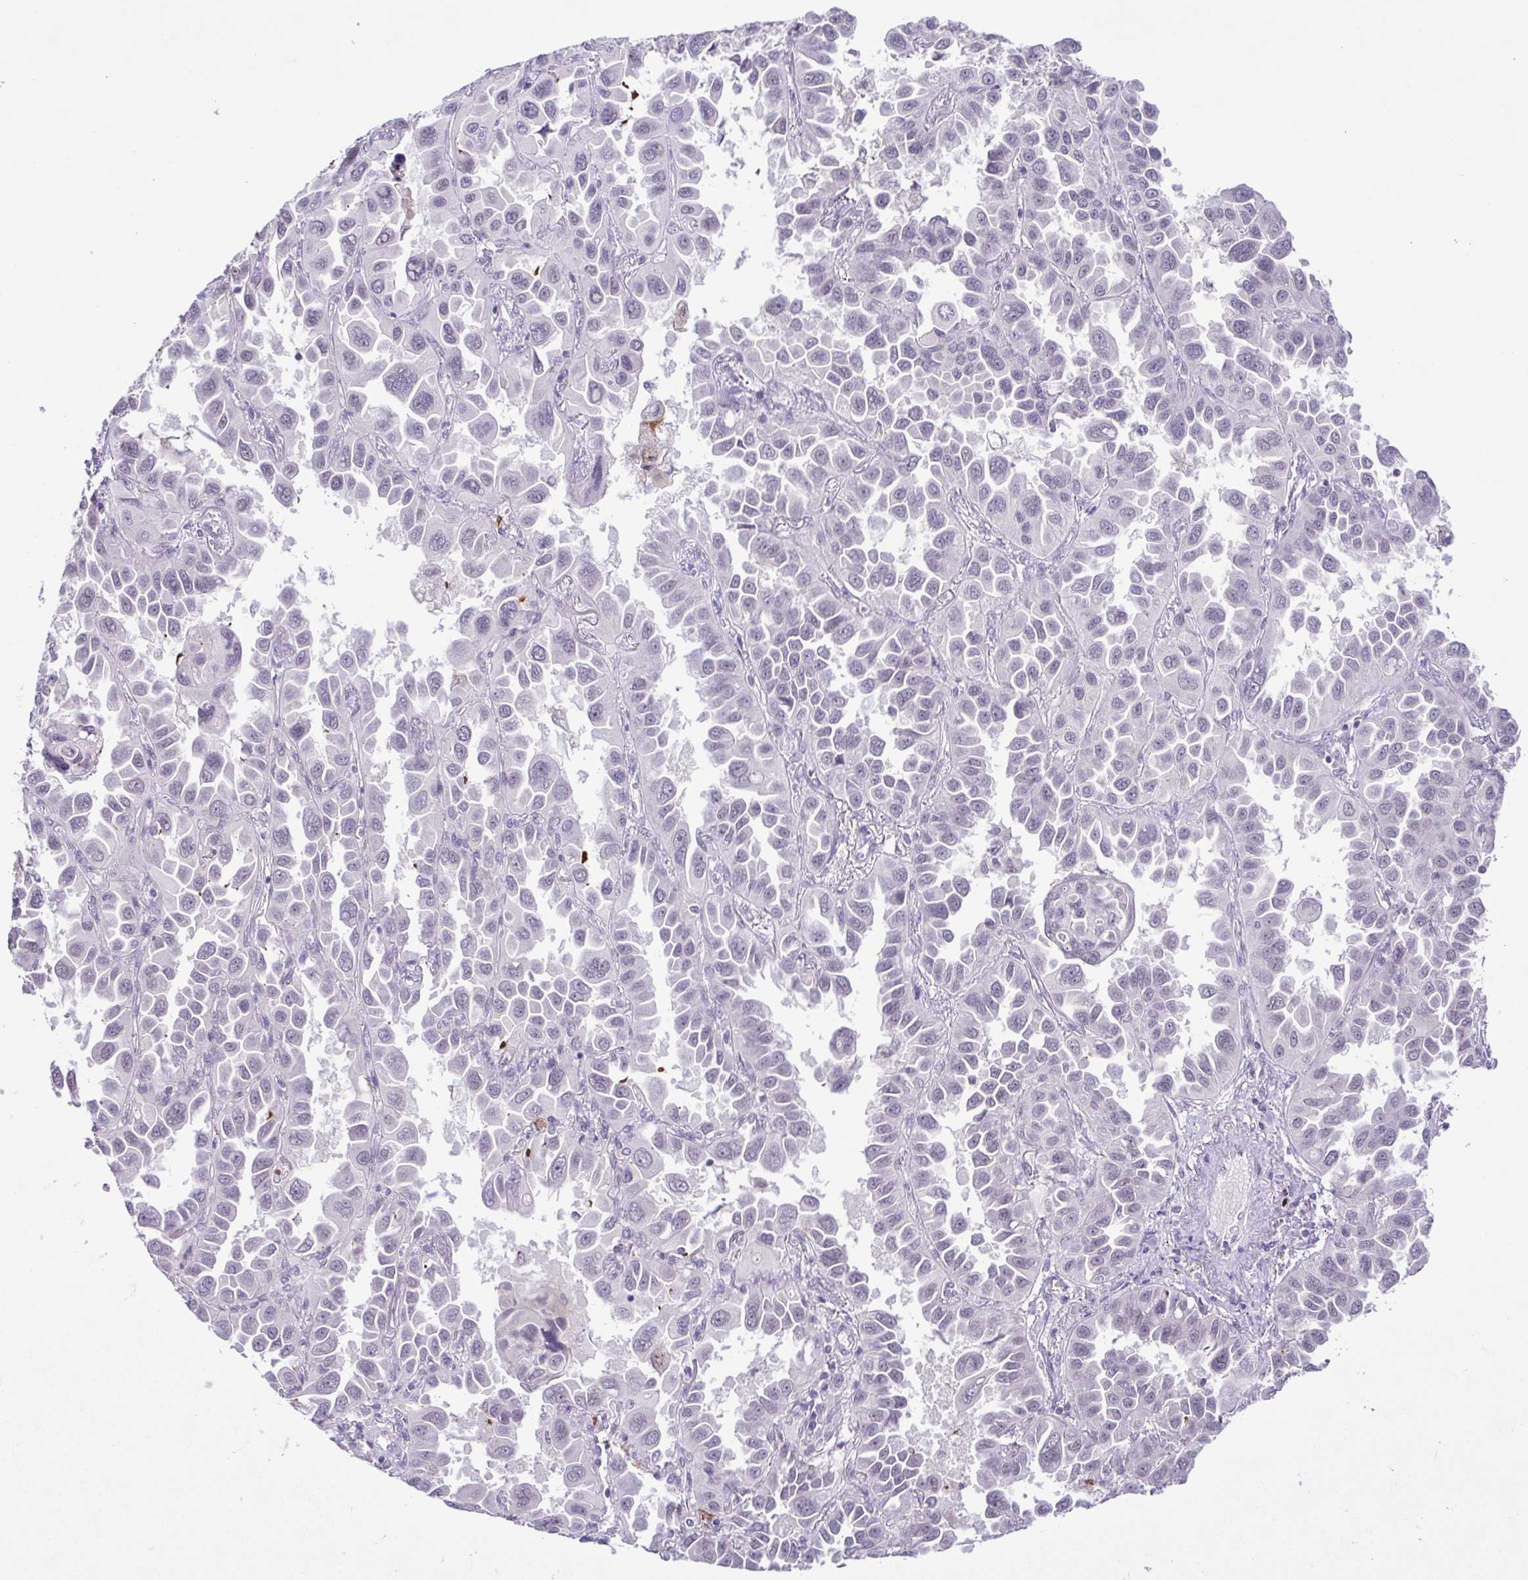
{"staining": {"intensity": "negative", "quantity": "none", "location": "none"}, "tissue": "lung cancer", "cell_type": "Tumor cells", "image_type": "cancer", "snomed": [{"axis": "morphology", "description": "Adenocarcinoma, NOS"}, {"axis": "topography", "description": "Lung"}], "caption": "IHC photomicrograph of adenocarcinoma (lung) stained for a protein (brown), which shows no staining in tumor cells.", "gene": "IL1RN", "patient": {"sex": "male", "age": 64}}